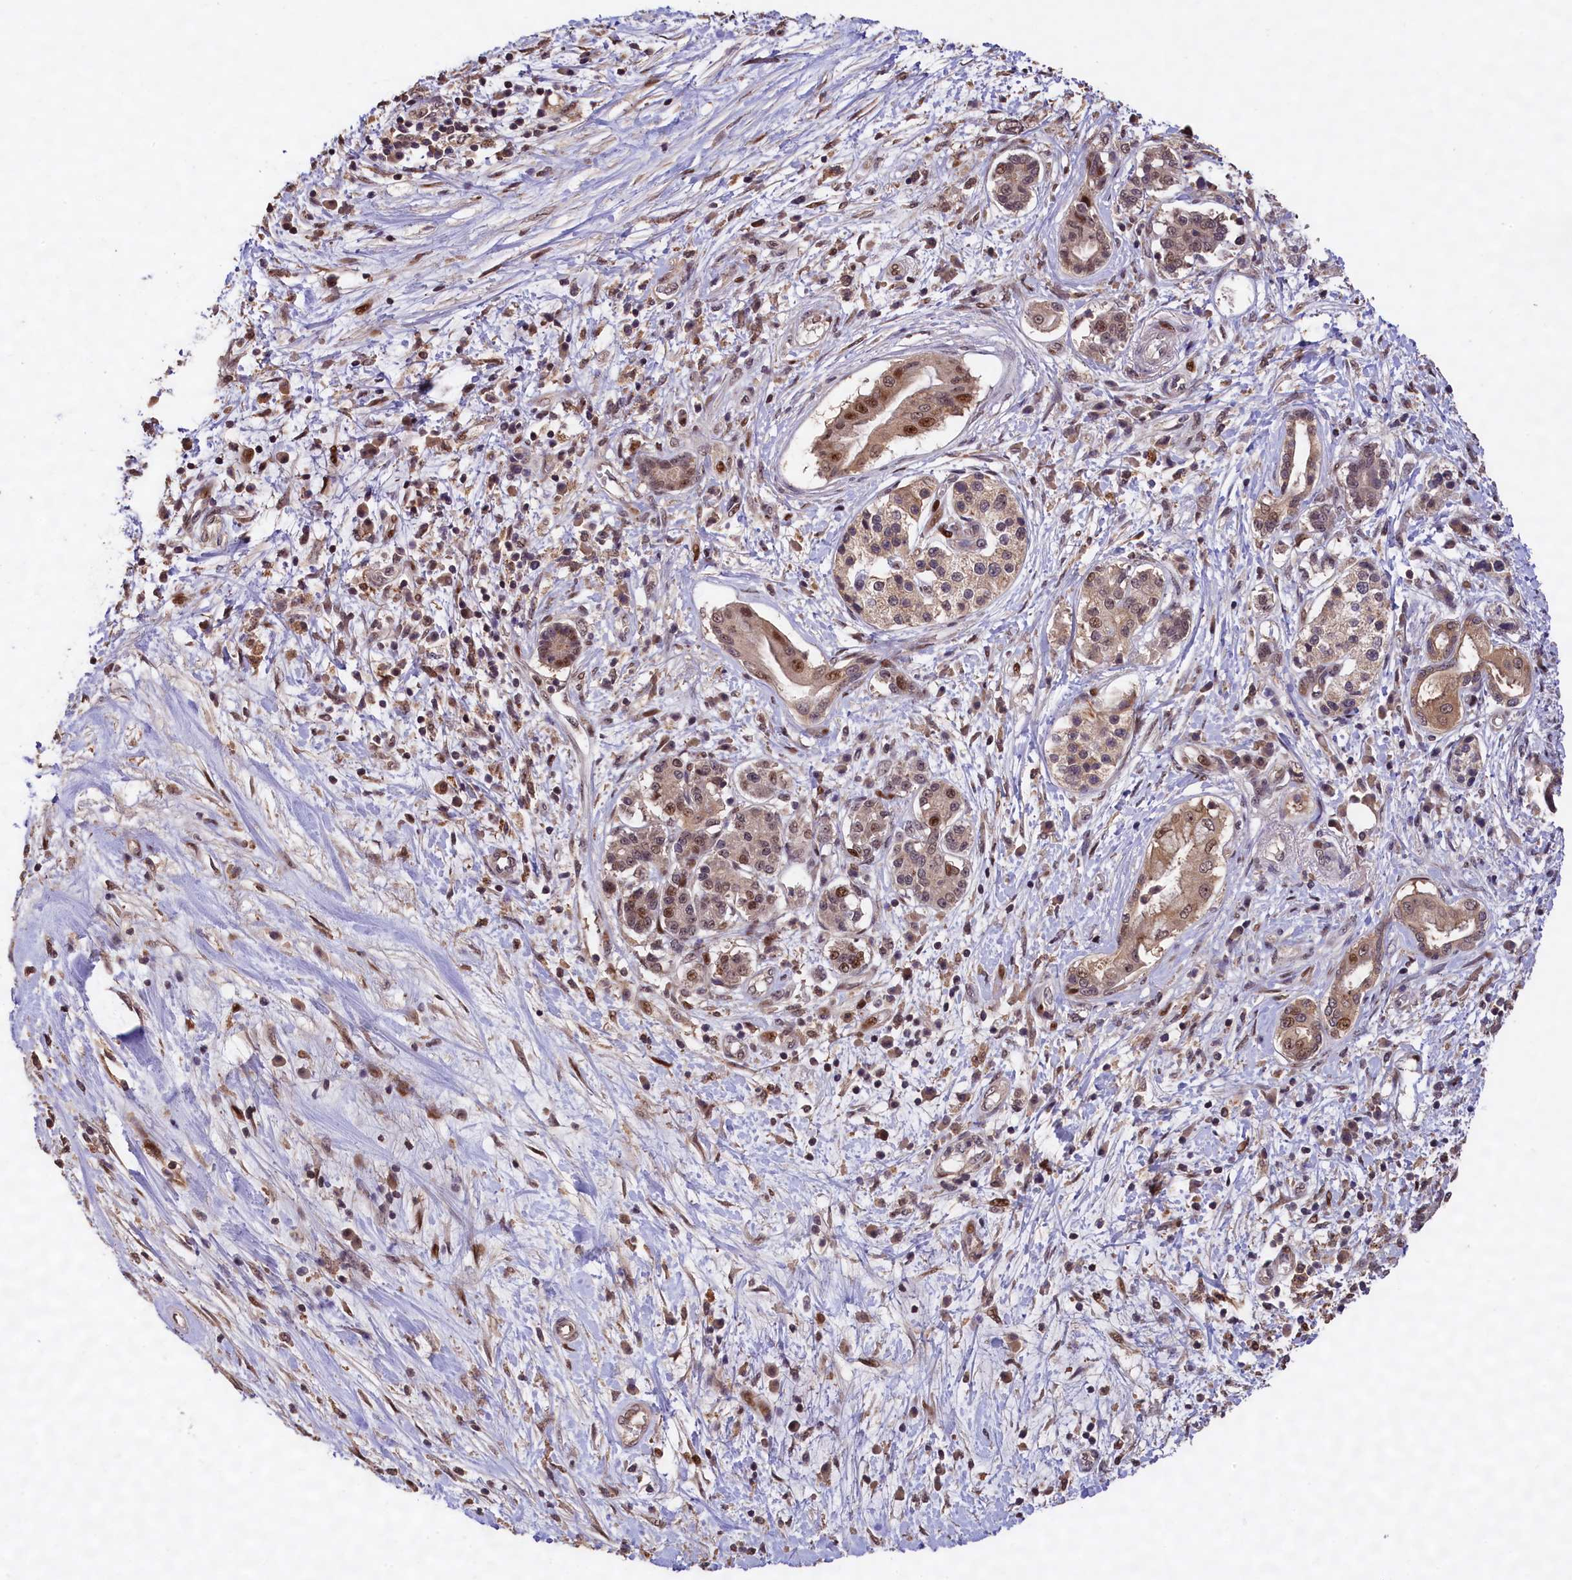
{"staining": {"intensity": "moderate", "quantity": ">75%", "location": "cytoplasmic/membranous,nuclear"}, "tissue": "pancreatic cancer", "cell_type": "Tumor cells", "image_type": "cancer", "snomed": [{"axis": "morphology", "description": "Adenocarcinoma, NOS"}, {"axis": "topography", "description": "Pancreas"}], "caption": "Immunohistochemistry staining of pancreatic adenocarcinoma, which shows medium levels of moderate cytoplasmic/membranous and nuclear positivity in about >75% of tumor cells indicating moderate cytoplasmic/membranous and nuclear protein positivity. The staining was performed using DAB (3,3'-diaminobenzidine) (brown) for protein detection and nuclei were counterstained in hematoxylin (blue).", "gene": "PHAF1", "patient": {"sex": "female", "age": 73}}